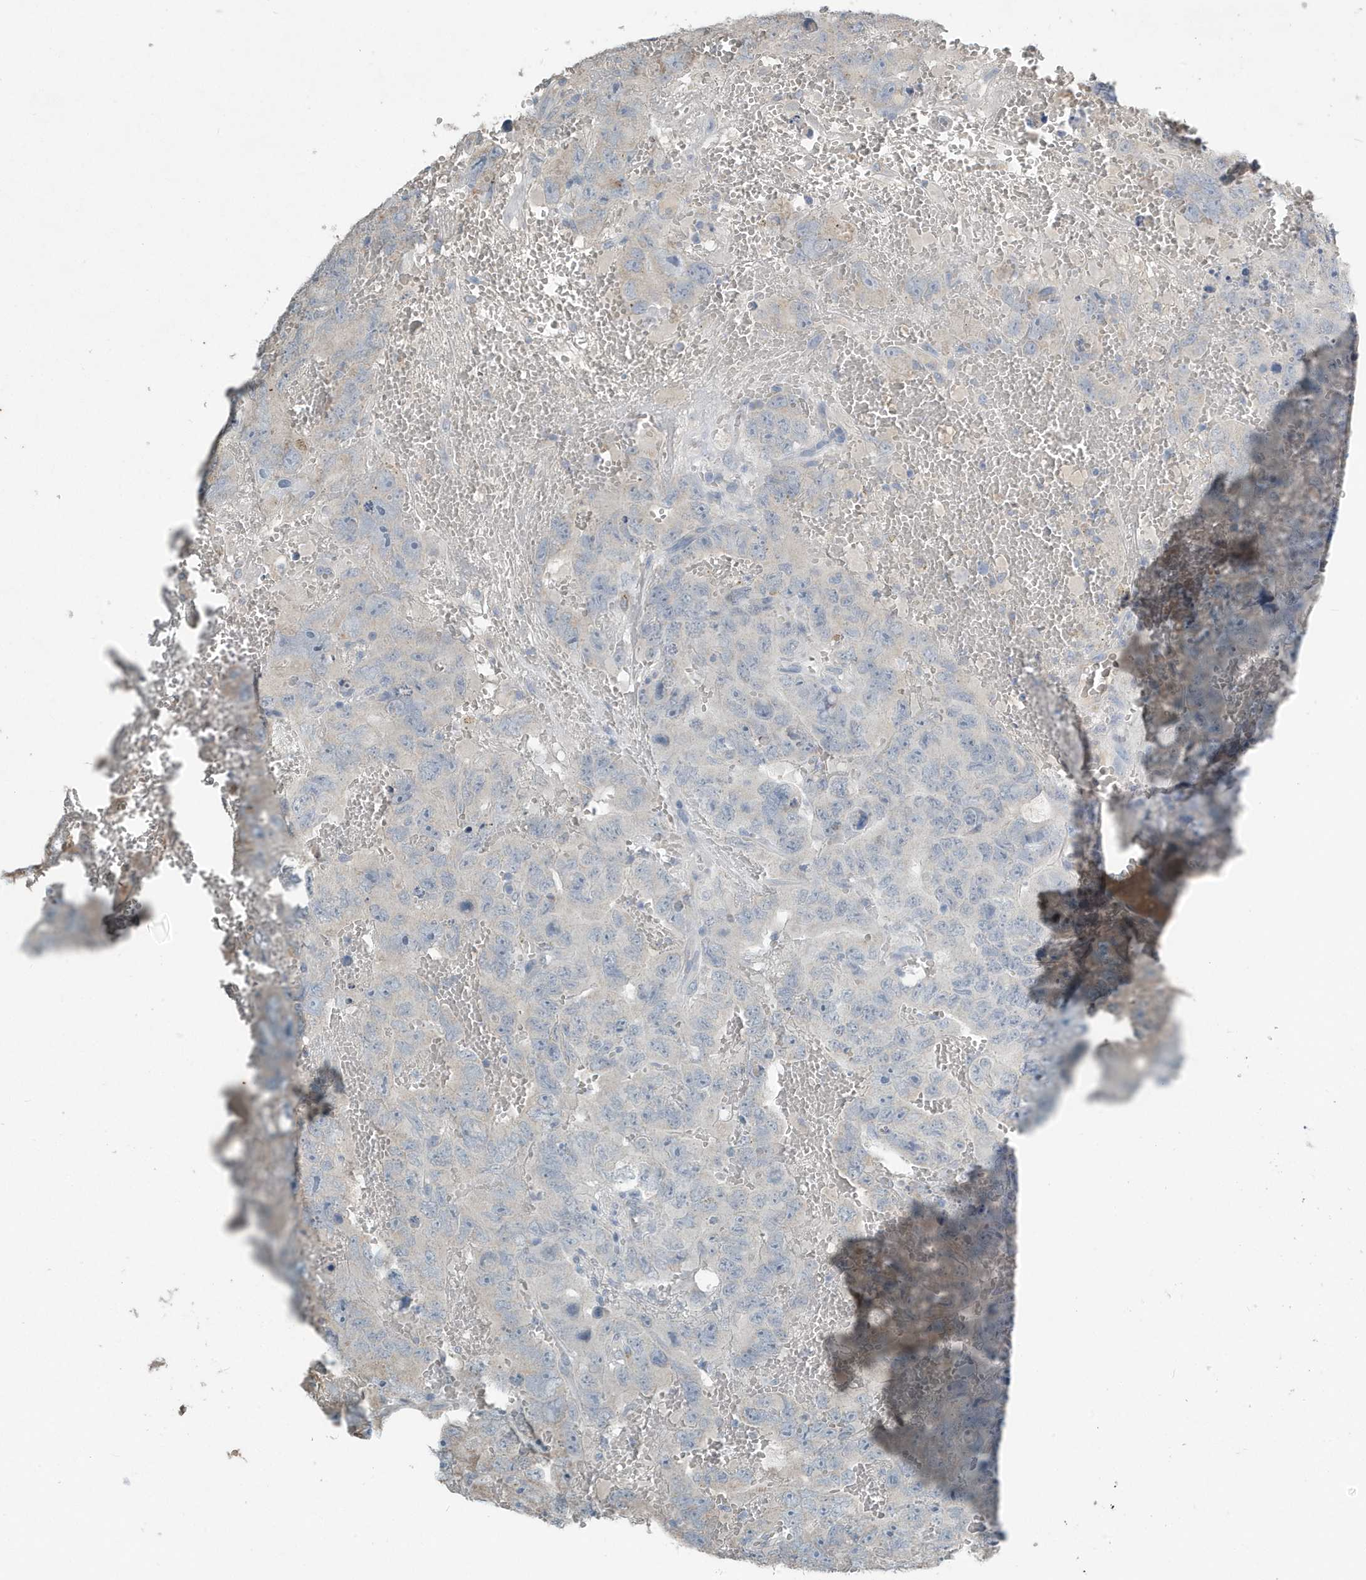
{"staining": {"intensity": "negative", "quantity": "none", "location": "none"}, "tissue": "testis cancer", "cell_type": "Tumor cells", "image_type": "cancer", "snomed": [{"axis": "morphology", "description": "Carcinoma, Embryonal, NOS"}, {"axis": "topography", "description": "Testis"}], "caption": "The photomicrograph displays no staining of tumor cells in testis embryonal carcinoma.", "gene": "UGT2B4", "patient": {"sex": "male", "age": 45}}